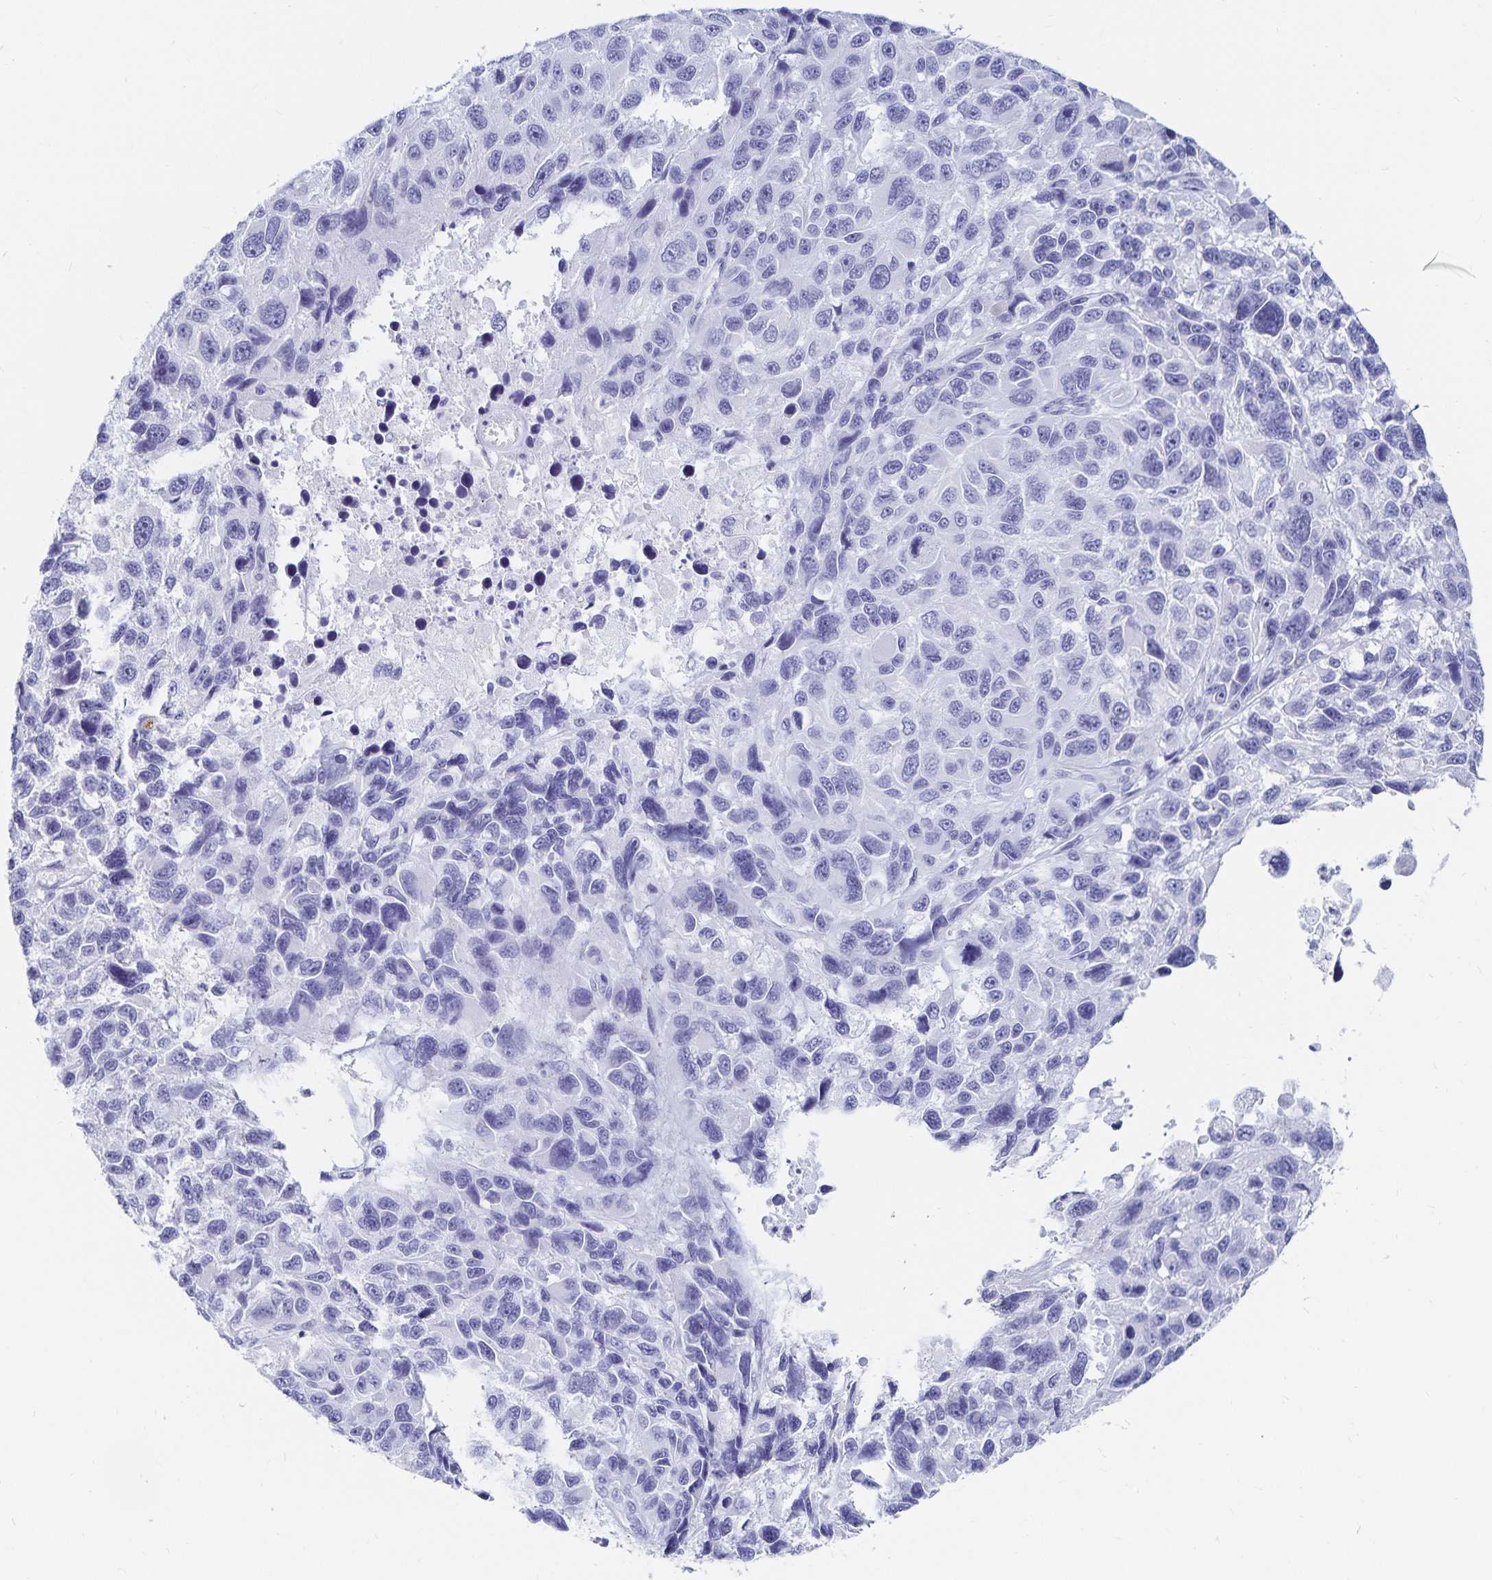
{"staining": {"intensity": "negative", "quantity": "none", "location": "none"}, "tissue": "melanoma", "cell_type": "Tumor cells", "image_type": "cancer", "snomed": [{"axis": "morphology", "description": "Malignant melanoma, NOS"}, {"axis": "topography", "description": "Skin"}], "caption": "There is no significant staining in tumor cells of malignant melanoma.", "gene": "TNIP1", "patient": {"sex": "male", "age": 53}}